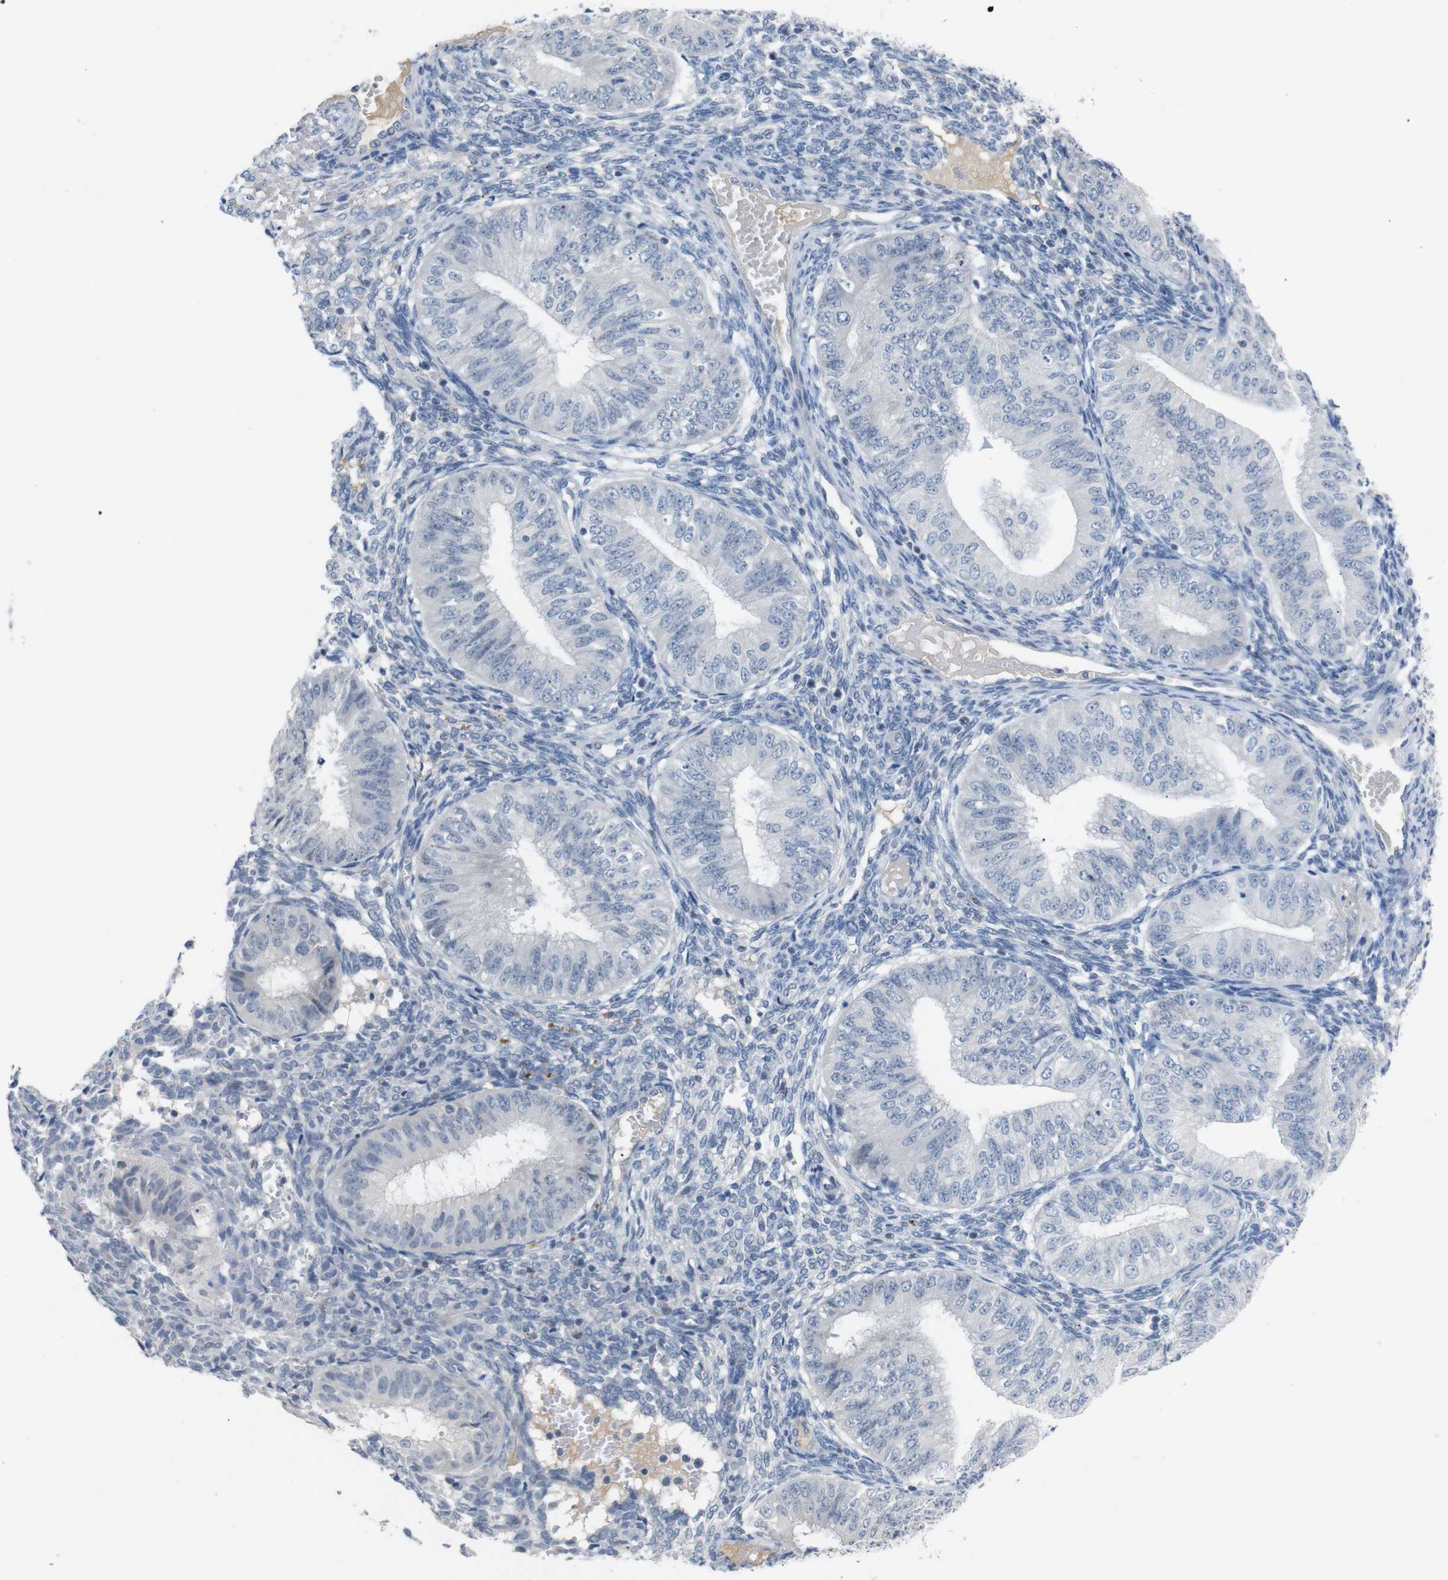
{"staining": {"intensity": "negative", "quantity": "none", "location": "none"}, "tissue": "endometrial cancer", "cell_type": "Tumor cells", "image_type": "cancer", "snomed": [{"axis": "morphology", "description": "Normal tissue, NOS"}, {"axis": "morphology", "description": "Adenocarcinoma, NOS"}, {"axis": "topography", "description": "Endometrium"}], "caption": "This micrograph is of endometrial adenocarcinoma stained with immunohistochemistry to label a protein in brown with the nuclei are counter-stained blue. There is no expression in tumor cells.", "gene": "CHRM5", "patient": {"sex": "female", "age": 53}}